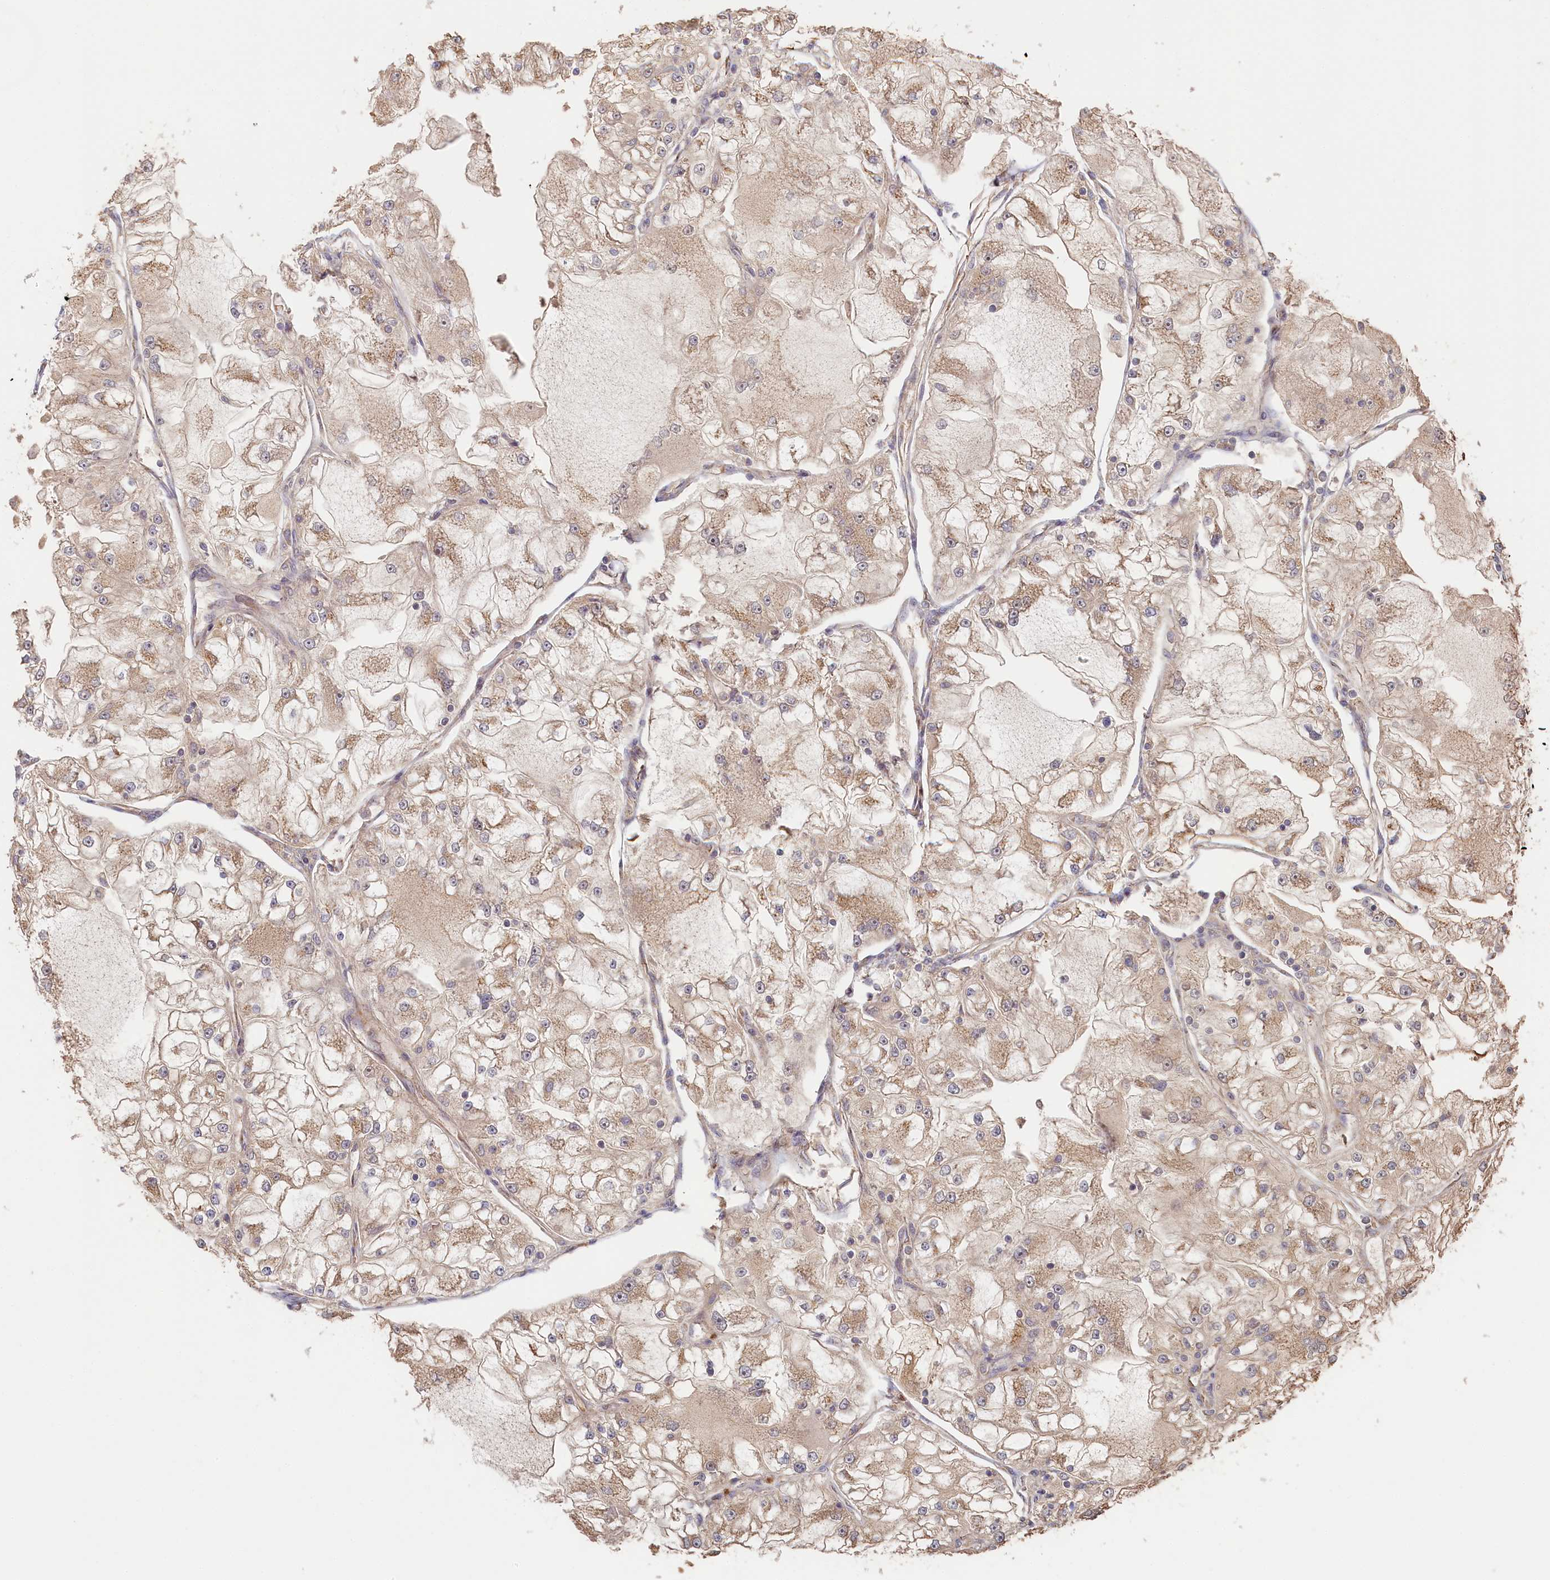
{"staining": {"intensity": "weak", "quantity": ">75%", "location": "cytoplasmic/membranous"}, "tissue": "renal cancer", "cell_type": "Tumor cells", "image_type": "cancer", "snomed": [{"axis": "morphology", "description": "Adenocarcinoma, NOS"}, {"axis": "topography", "description": "Kidney"}], "caption": "Tumor cells show low levels of weak cytoplasmic/membranous positivity in about >75% of cells in human adenocarcinoma (renal).", "gene": "STX16", "patient": {"sex": "female", "age": 72}}